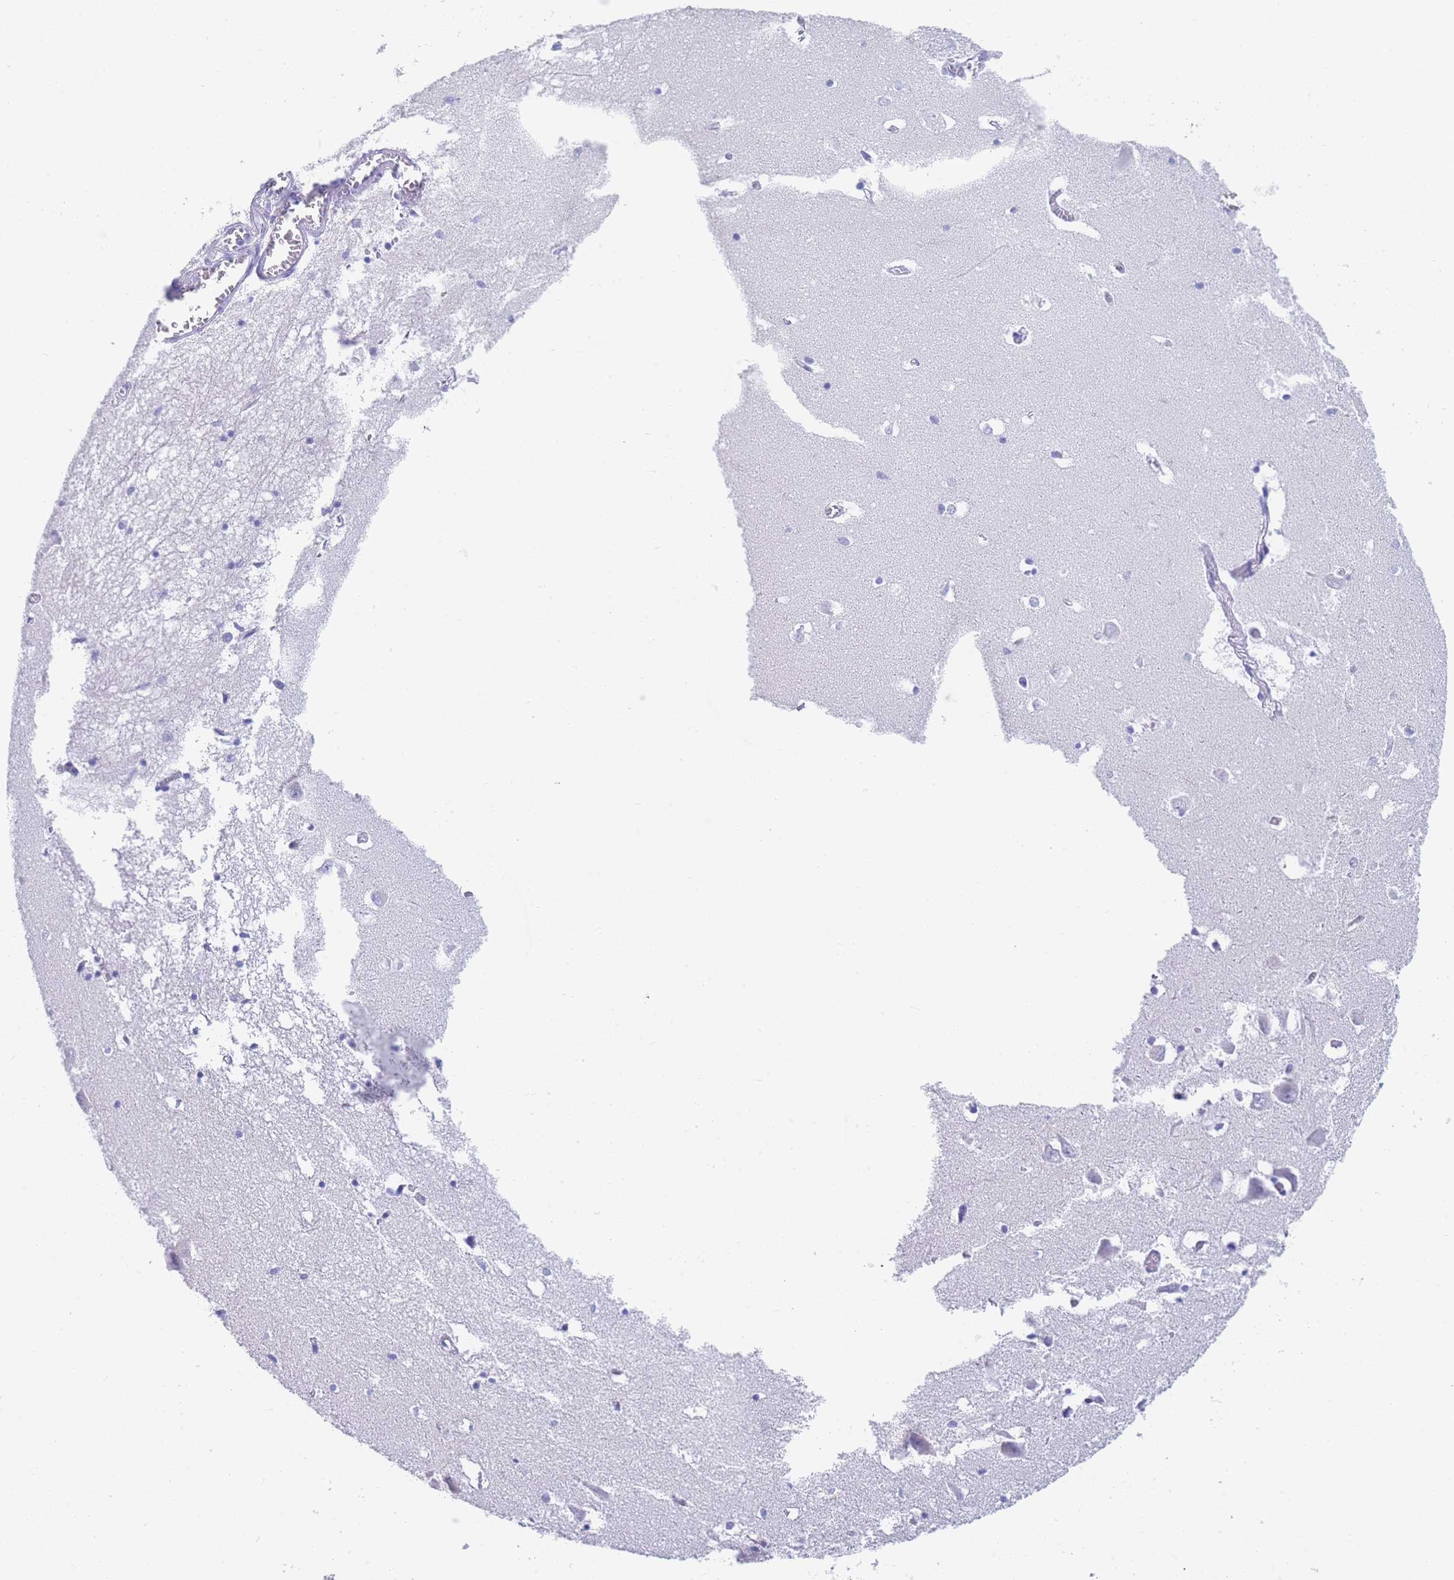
{"staining": {"intensity": "negative", "quantity": "none", "location": "none"}, "tissue": "hippocampus", "cell_type": "Glial cells", "image_type": "normal", "snomed": [{"axis": "morphology", "description": "Normal tissue, NOS"}, {"axis": "topography", "description": "Hippocampus"}], "caption": "Immunohistochemistry (IHC) of normal human hippocampus reveals no expression in glial cells.", "gene": "LZTFL1", "patient": {"sex": "male", "age": 70}}